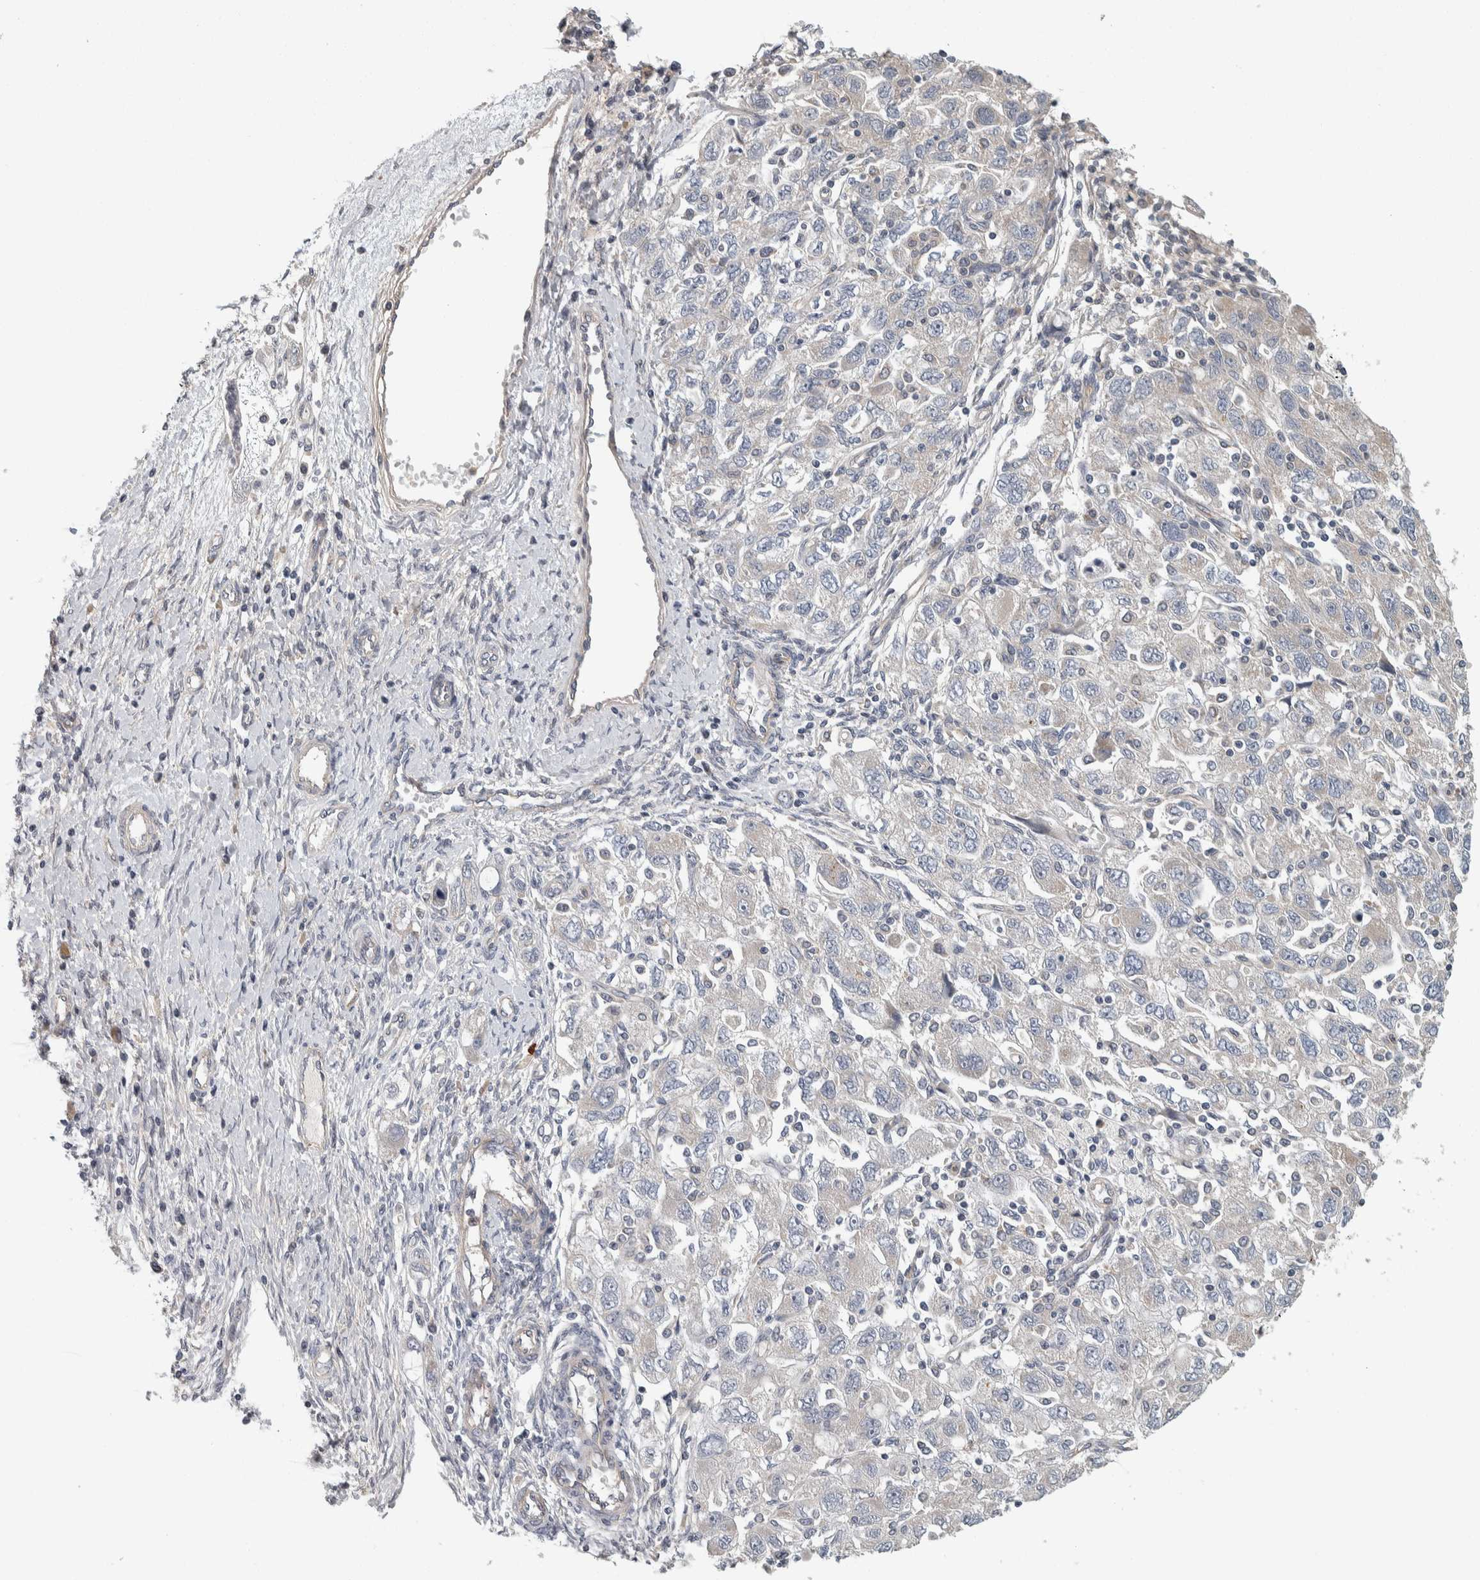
{"staining": {"intensity": "negative", "quantity": "none", "location": "none"}, "tissue": "ovarian cancer", "cell_type": "Tumor cells", "image_type": "cancer", "snomed": [{"axis": "morphology", "description": "Carcinoma, NOS"}, {"axis": "morphology", "description": "Cystadenocarcinoma, serous, NOS"}, {"axis": "topography", "description": "Ovary"}], "caption": "This is an immunohistochemistry (IHC) image of human serous cystadenocarcinoma (ovarian). There is no expression in tumor cells.", "gene": "KCNJ3", "patient": {"sex": "female", "age": 69}}